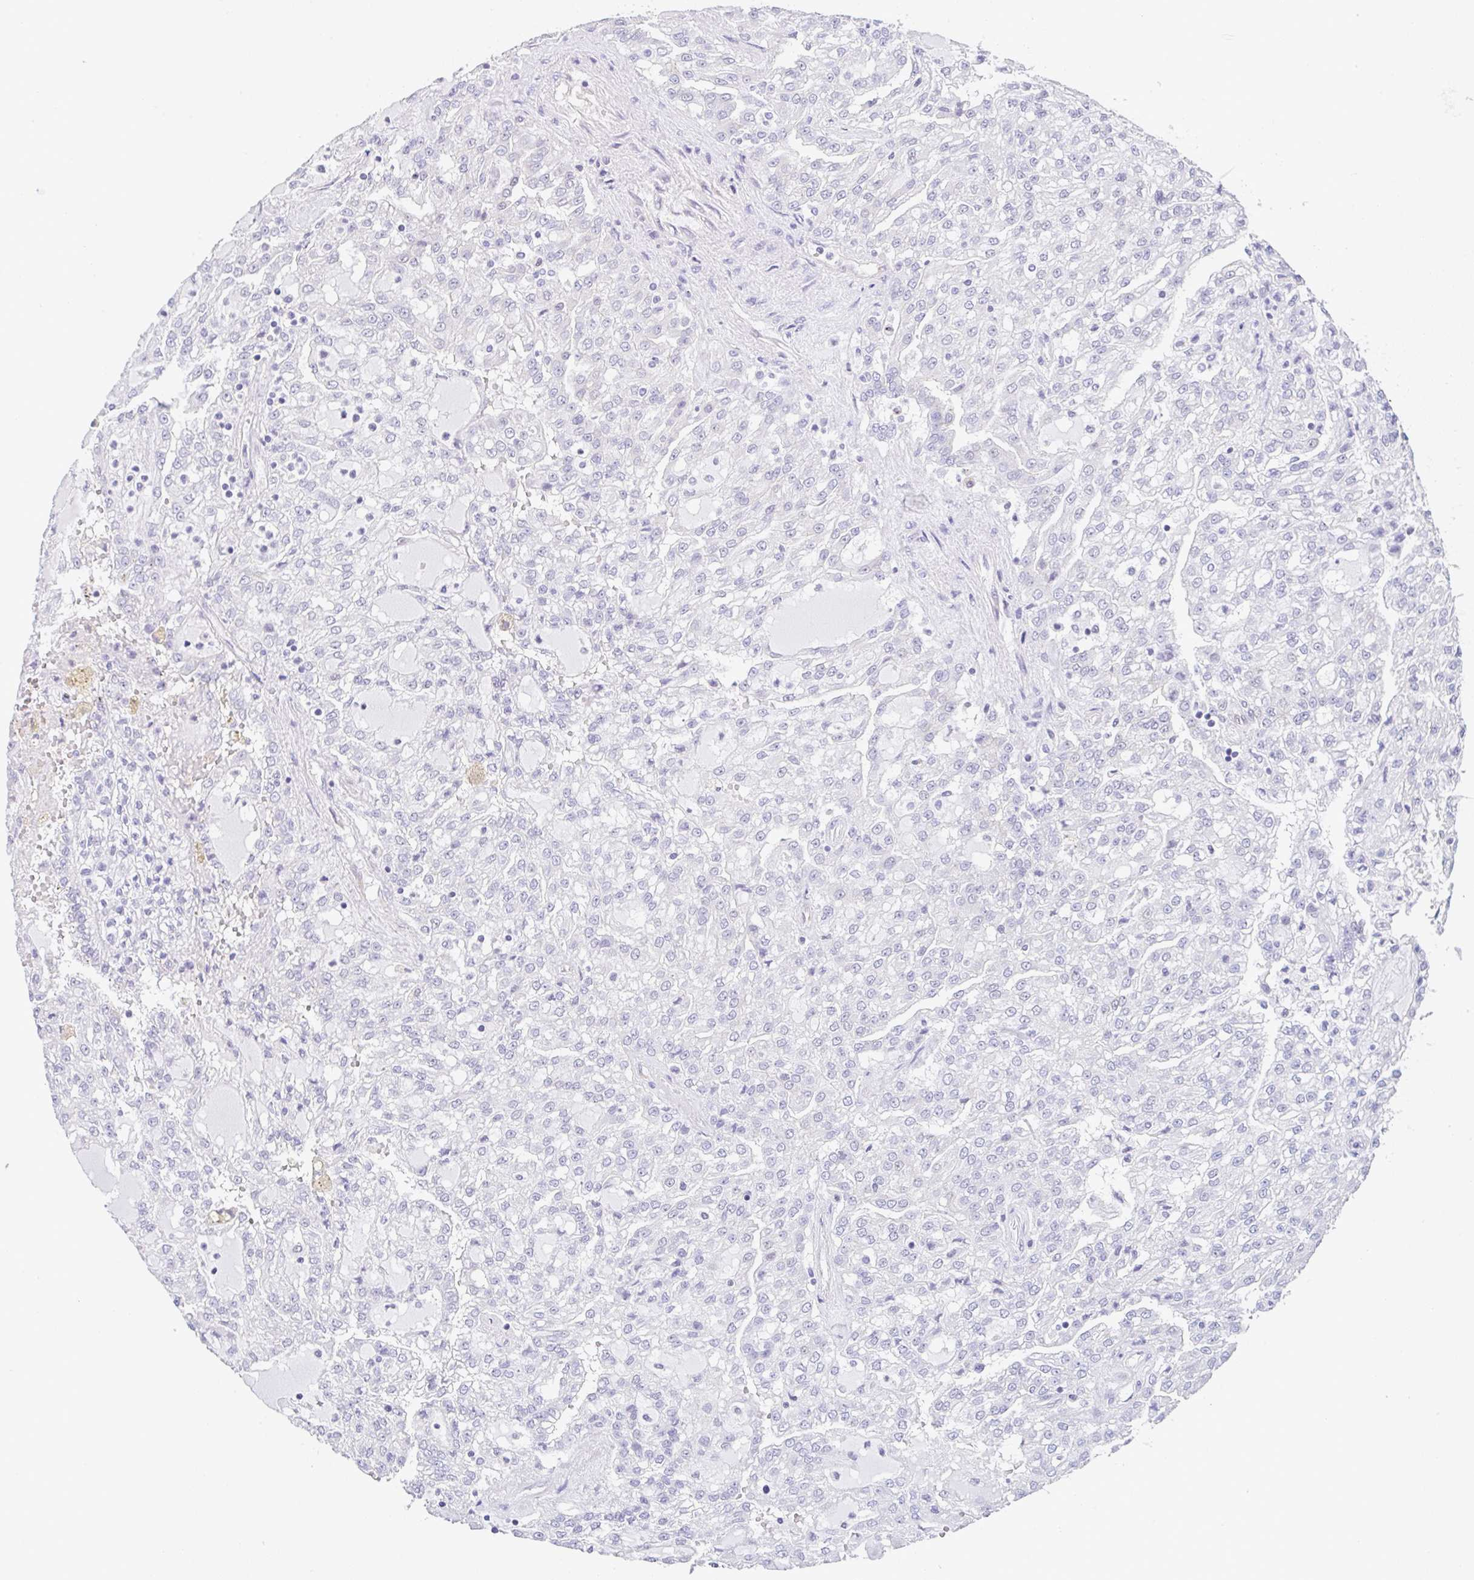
{"staining": {"intensity": "negative", "quantity": "none", "location": "none"}, "tissue": "renal cancer", "cell_type": "Tumor cells", "image_type": "cancer", "snomed": [{"axis": "morphology", "description": "Adenocarcinoma, NOS"}, {"axis": "topography", "description": "Kidney"}], "caption": "High magnification brightfield microscopy of renal cancer stained with DAB (3,3'-diaminobenzidine) (brown) and counterstained with hematoxylin (blue): tumor cells show no significant expression.", "gene": "CGNL1", "patient": {"sex": "male", "age": 63}}